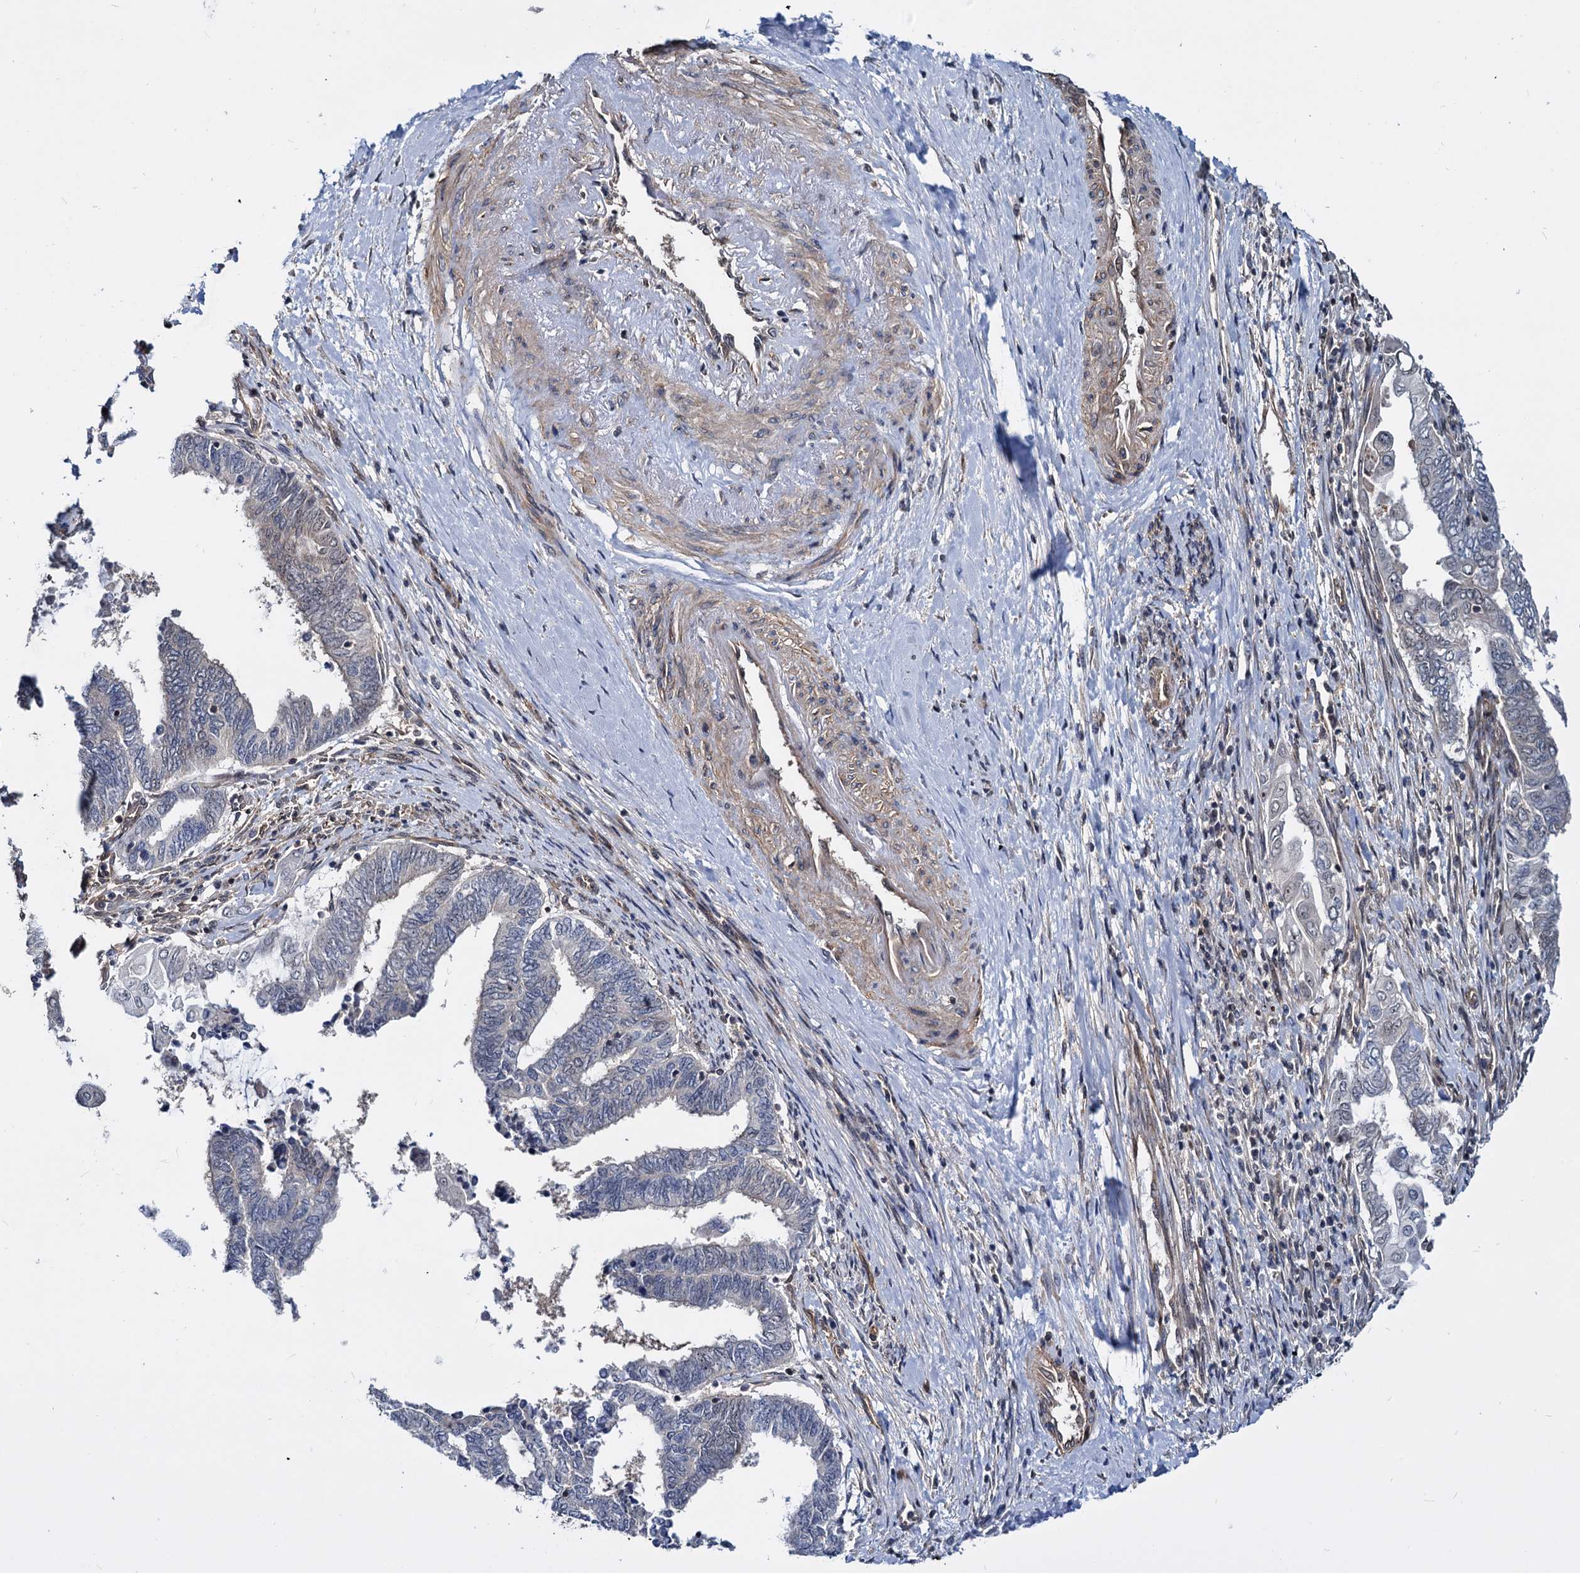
{"staining": {"intensity": "negative", "quantity": "none", "location": "none"}, "tissue": "endometrial cancer", "cell_type": "Tumor cells", "image_type": "cancer", "snomed": [{"axis": "morphology", "description": "Adenocarcinoma, NOS"}, {"axis": "topography", "description": "Uterus"}, {"axis": "topography", "description": "Endometrium"}], "caption": "The micrograph exhibits no significant expression in tumor cells of endometrial cancer. (DAB (3,3'-diaminobenzidine) immunohistochemistry visualized using brightfield microscopy, high magnification).", "gene": "UBLCP1", "patient": {"sex": "female", "age": 70}}